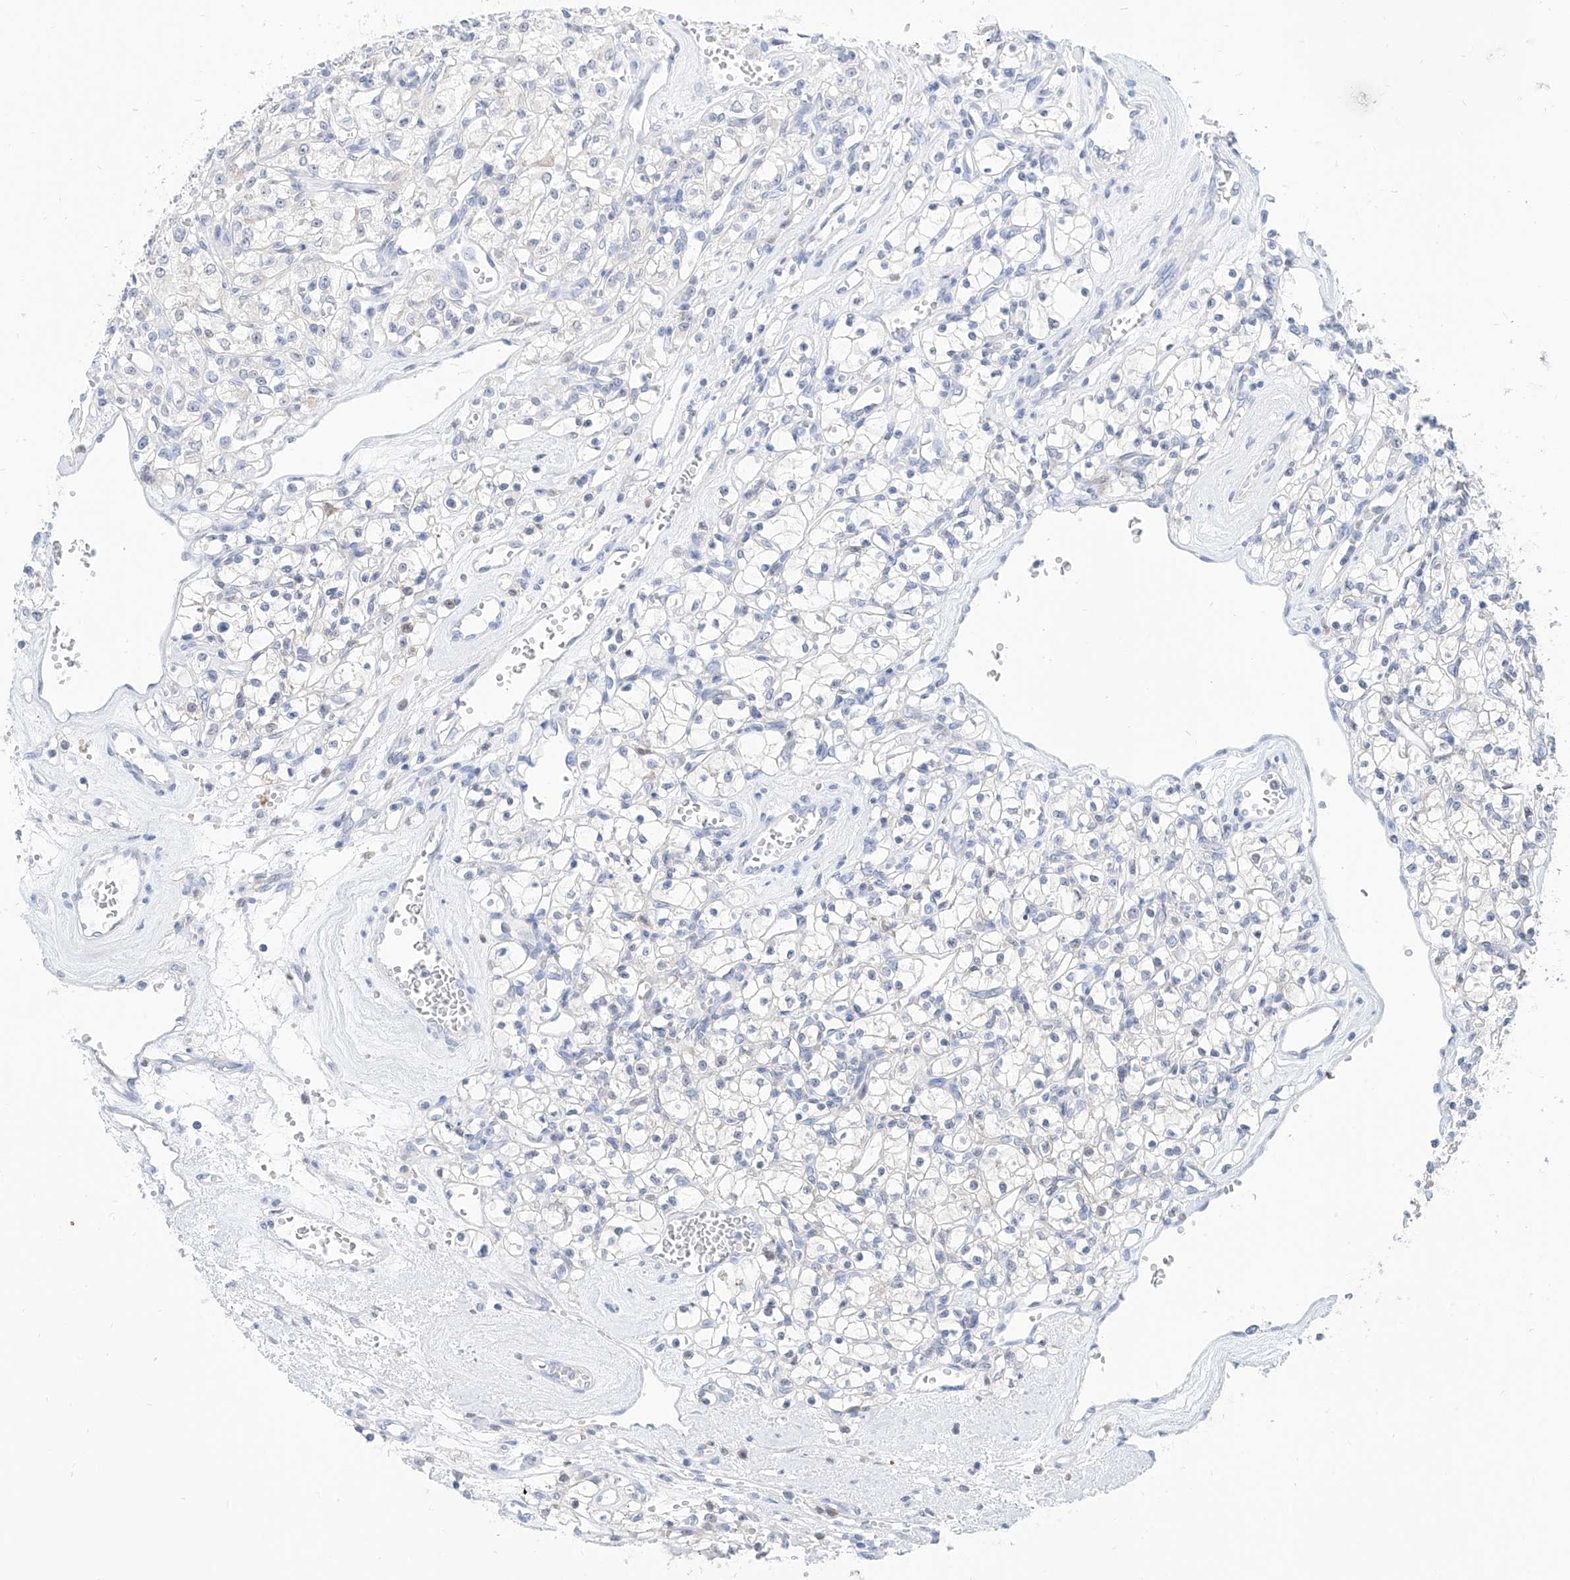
{"staining": {"intensity": "negative", "quantity": "none", "location": "none"}, "tissue": "renal cancer", "cell_type": "Tumor cells", "image_type": "cancer", "snomed": [{"axis": "morphology", "description": "Adenocarcinoma, NOS"}, {"axis": "topography", "description": "Kidney"}], "caption": "This image is of renal cancer (adenocarcinoma) stained with IHC to label a protein in brown with the nuclei are counter-stained blue. There is no expression in tumor cells.", "gene": "PDXK", "patient": {"sex": "female", "age": 59}}